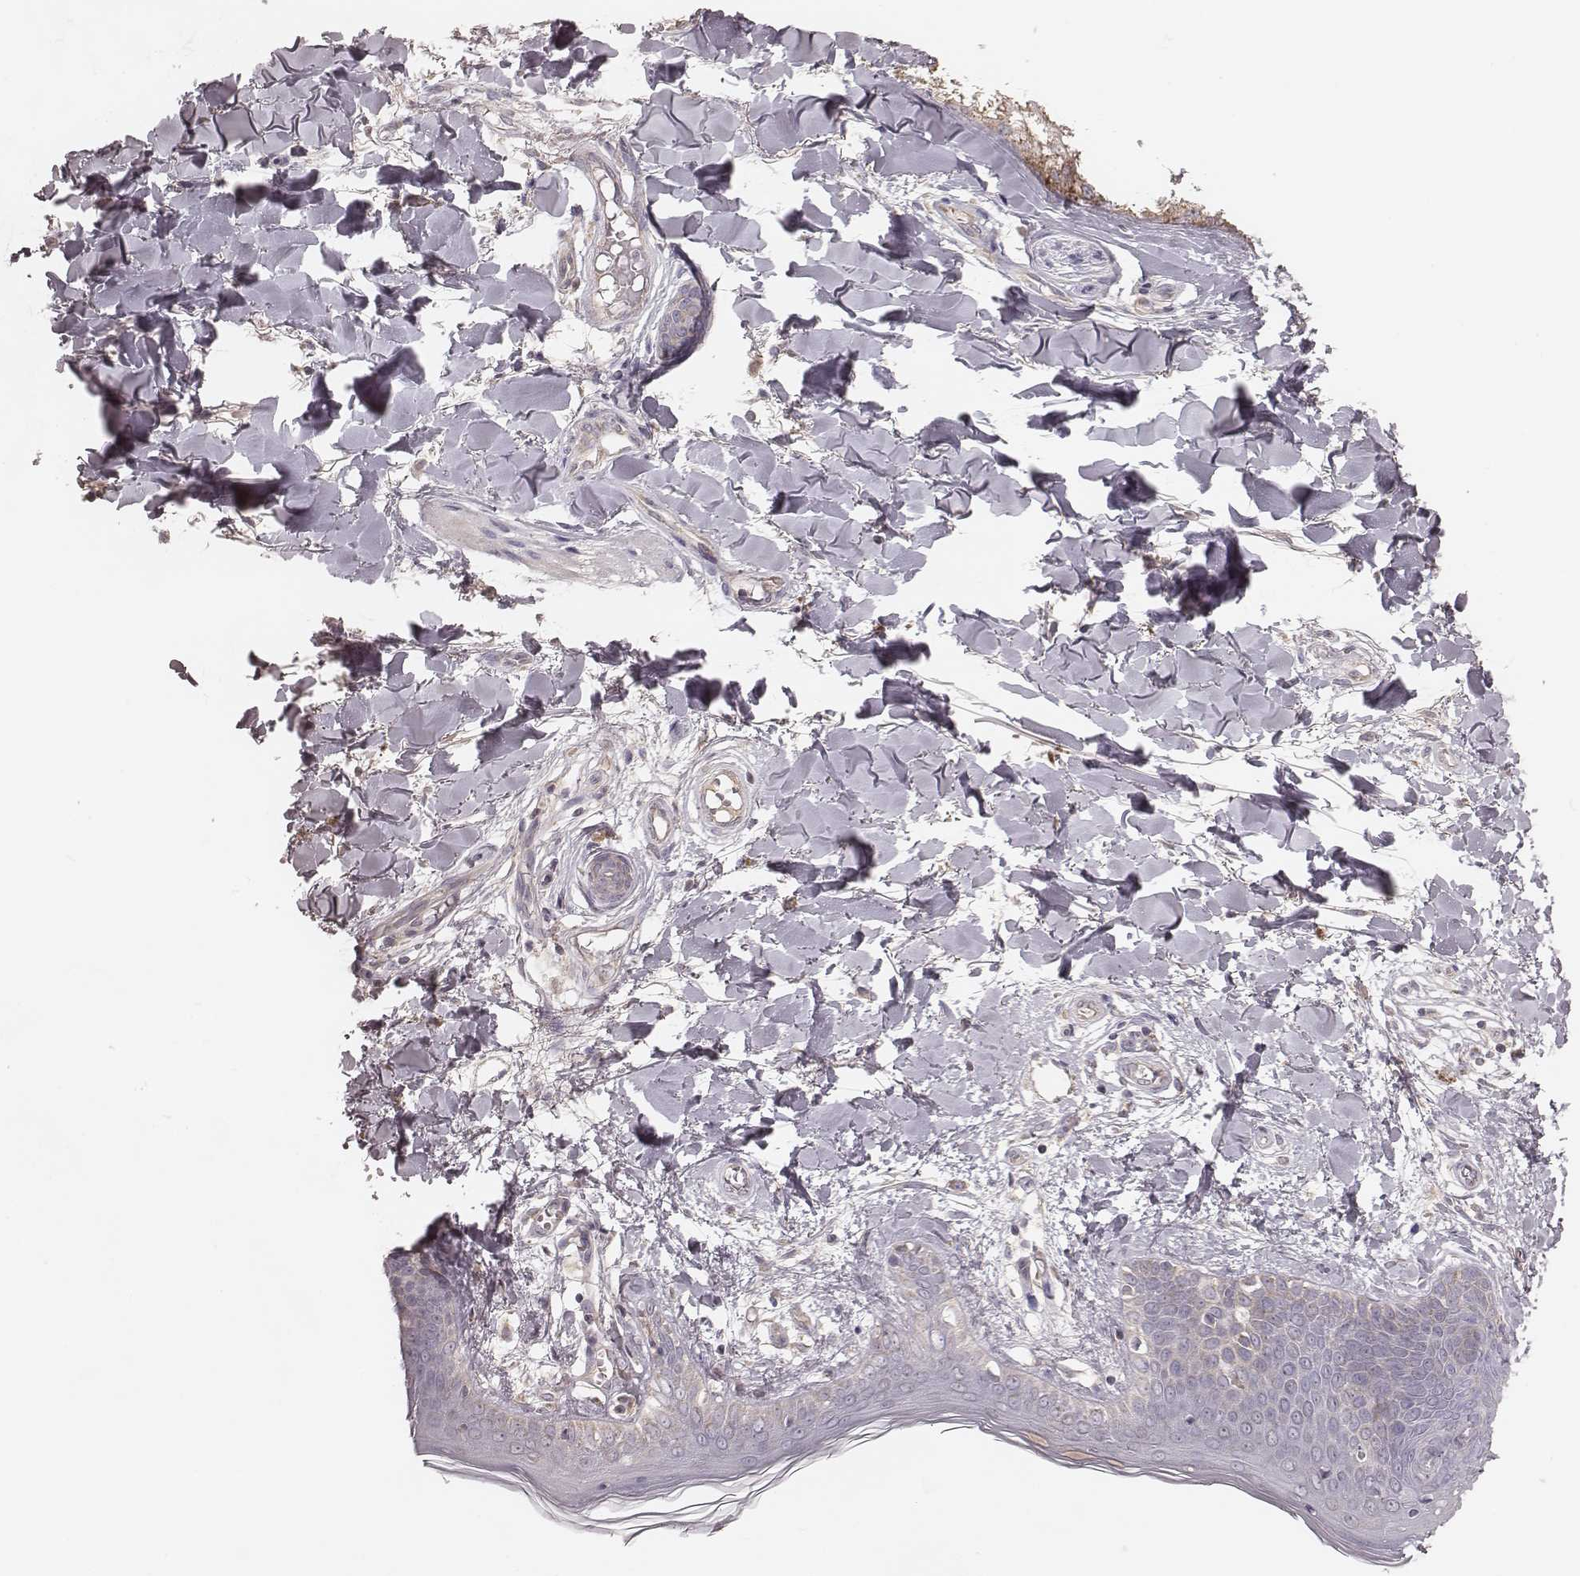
{"staining": {"intensity": "negative", "quantity": "none", "location": "none"}, "tissue": "skin", "cell_type": "Fibroblasts", "image_type": "normal", "snomed": [{"axis": "morphology", "description": "Normal tissue, NOS"}, {"axis": "topography", "description": "Skin"}], "caption": "This is a image of immunohistochemistry staining of unremarkable skin, which shows no expression in fibroblasts. Brightfield microscopy of immunohistochemistry (IHC) stained with DAB (3,3'-diaminobenzidine) (brown) and hematoxylin (blue), captured at high magnification.", "gene": "MRPS27", "patient": {"sex": "female", "age": 34}}